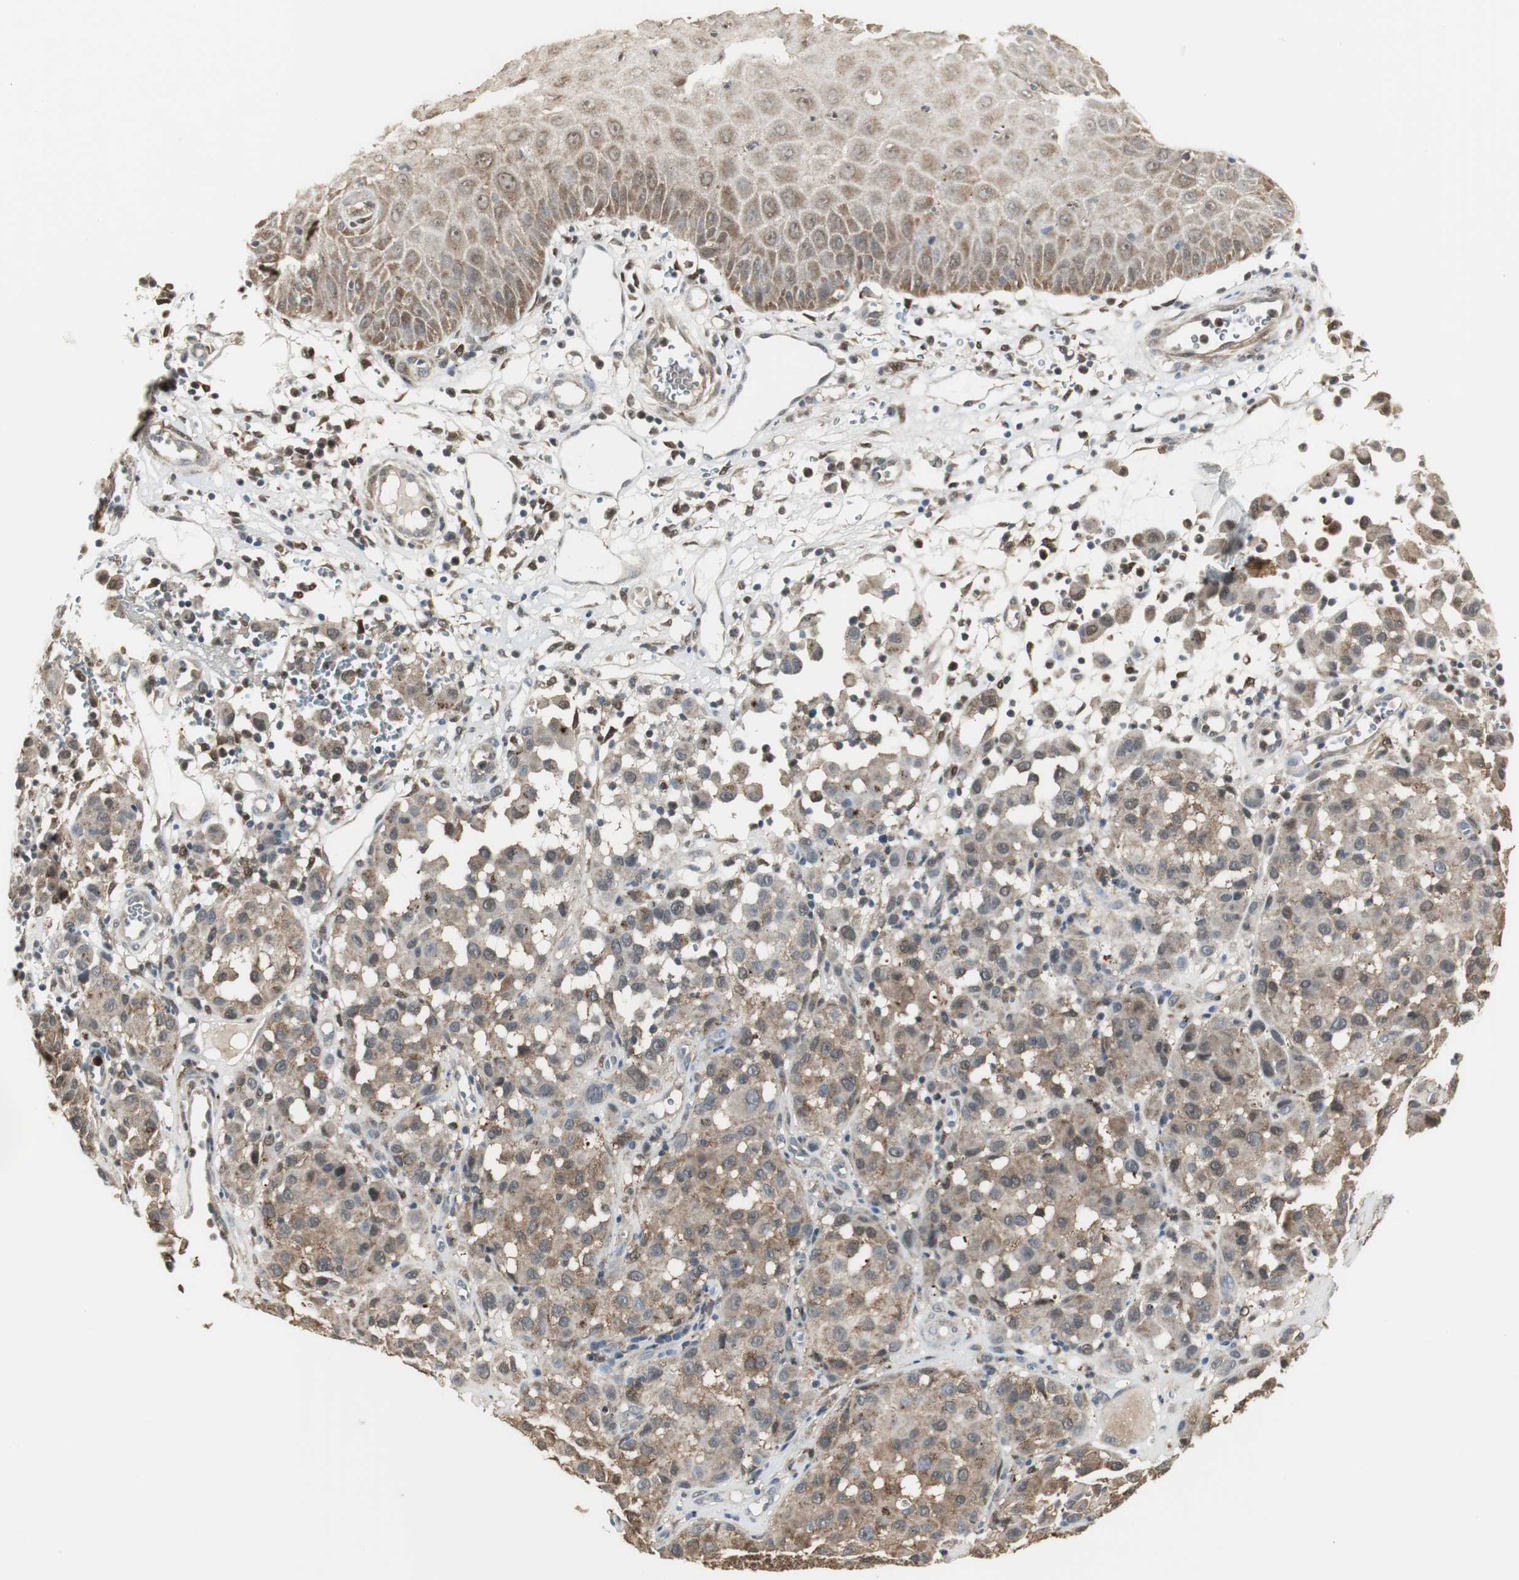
{"staining": {"intensity": "moderate", "quantity": ">75%", "location": "cytoplasmic/membranous,nuclear"}, "tissue": "melanoma", "cell_type": "Tumor cells", "image_type": "cancer", "snomed": [{"axis": "morphology", "description": "Malignant melanoma, NOS"}, {"axis": "topography", "description": "Skin"}], "caption": "Protein analysis of malignant melanoma tissue shows moderate cytoplasmic/membranous and nuclear positivity in approximately >75% of tumor cells.", "gene": "PLIN3", "patient": {"sex": "female", "age": 21}}